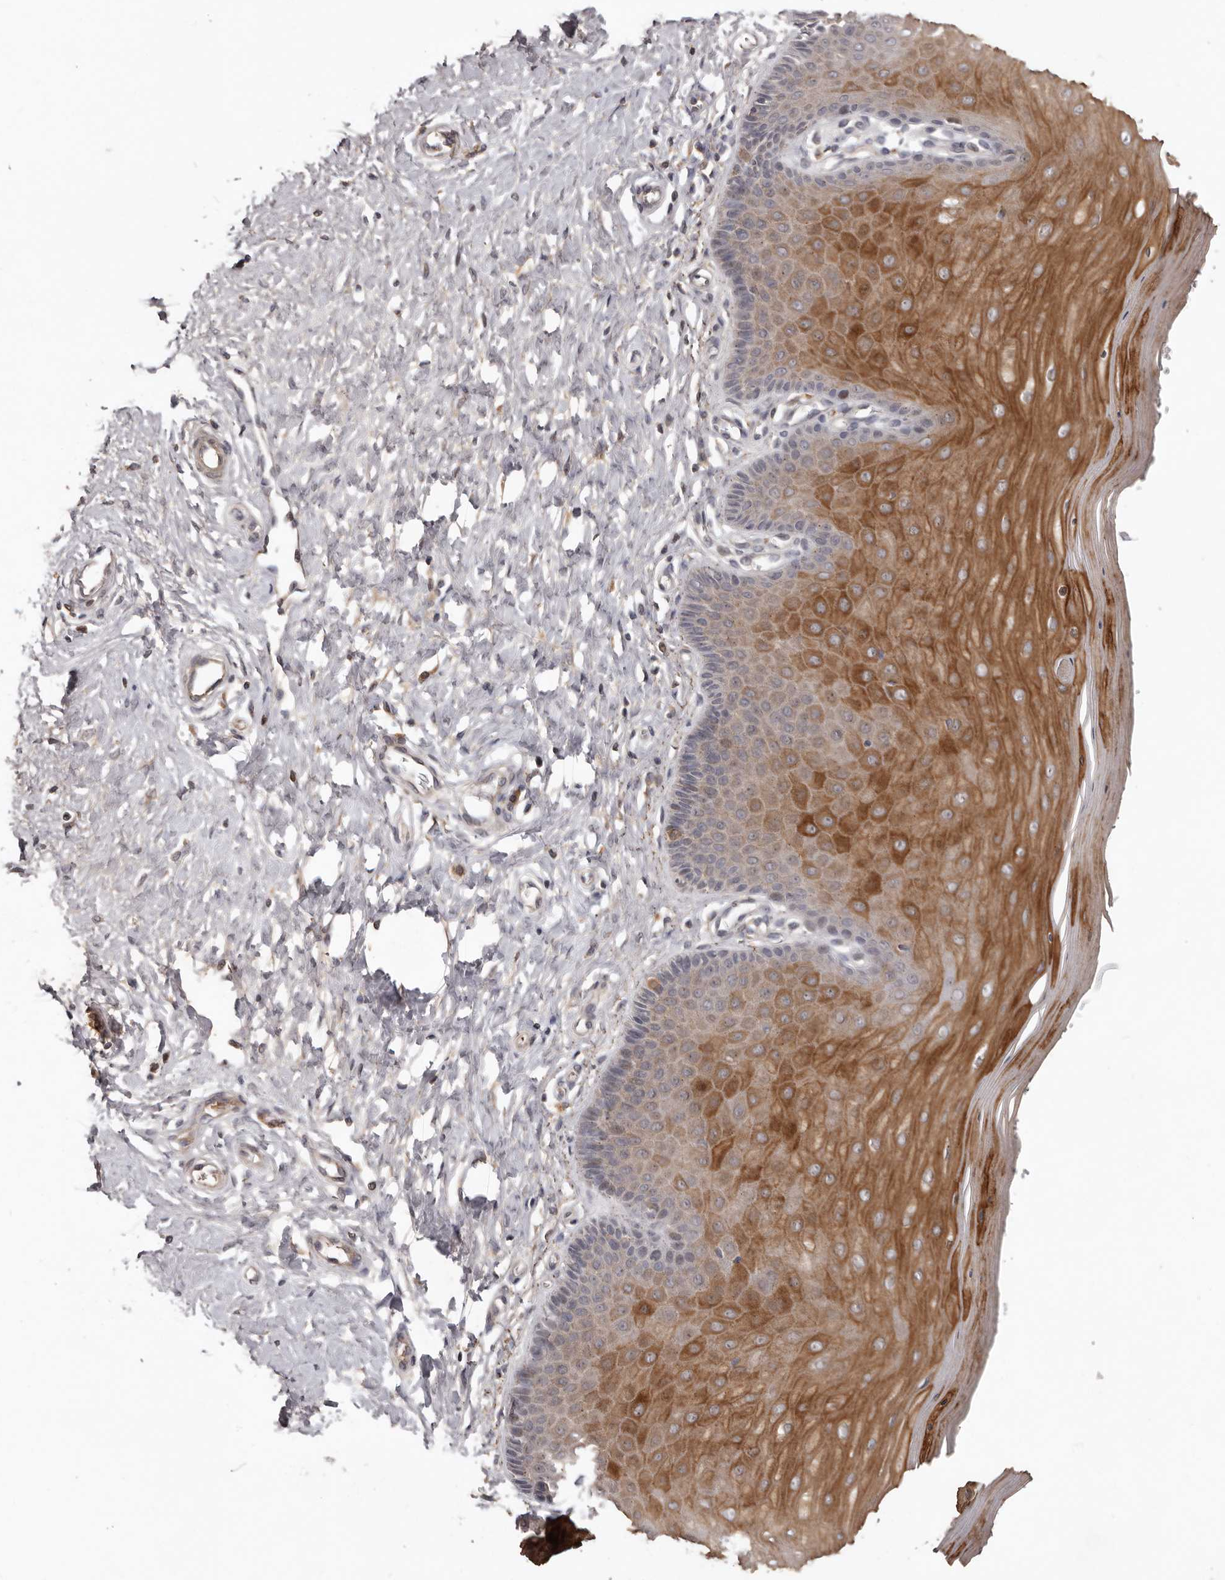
{"staining": {"intensity": "weak", "quantity": "25%-75%", "location": "cytoplasmic/membranous"}, "tissue": "cervix", "cell_type": "Glandular cells", "image_type": "normal", "snomed": [{"axis": "morphology", "description": "Normal tissue, NOS"}, {"axis": "topography", "description": "Cervix"}], "caption": "Immunohistochemistry (IHC) histopathology image of normal cervix stained for a protein (brown), which displays low levels of weak cytoplasmic/membranous staining in about 25%-75% of glandular cells.", "gene": "NMUR1", "patient": {"sex": "female", "age": 55}}